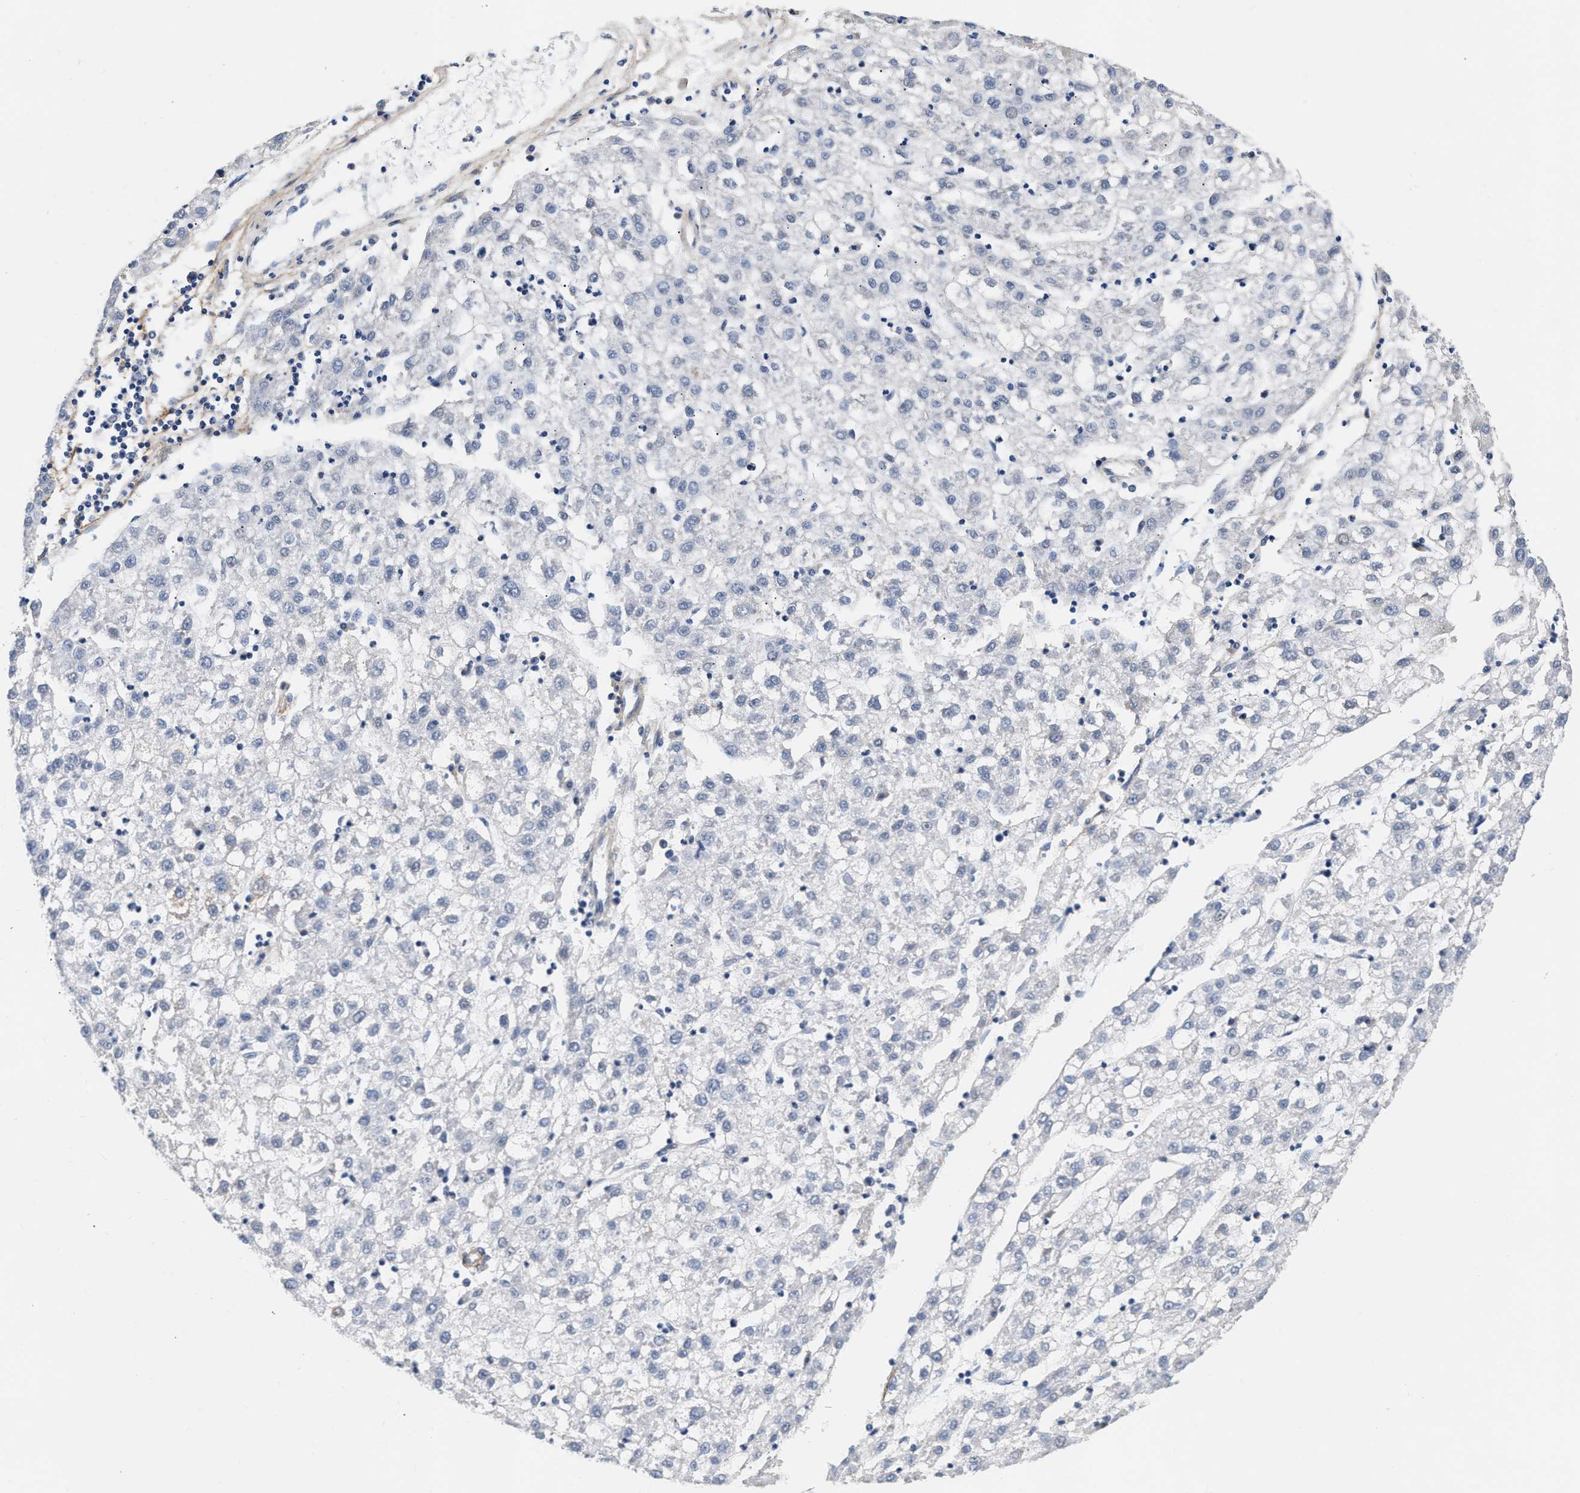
{"staining": {"intensity": "negative", "quantity": "none", "location": "none"}, "tissue": "liver cancer", "cell_type": "Tumor cells", "image_type": "cancer", "snomed": [{"axis": "morphology", "description": "Carcinoma, Hepatocellular, NOS"}, {"axis": "topography", "description": "Liver"}], "caption": "DAB immunohistochemical staining of hepatocellular carcinoma (liver) exhibits no significant staining in tumor cells.", "gene": "ACTL7B", "patient": {"sex": "male", "age": 72}}